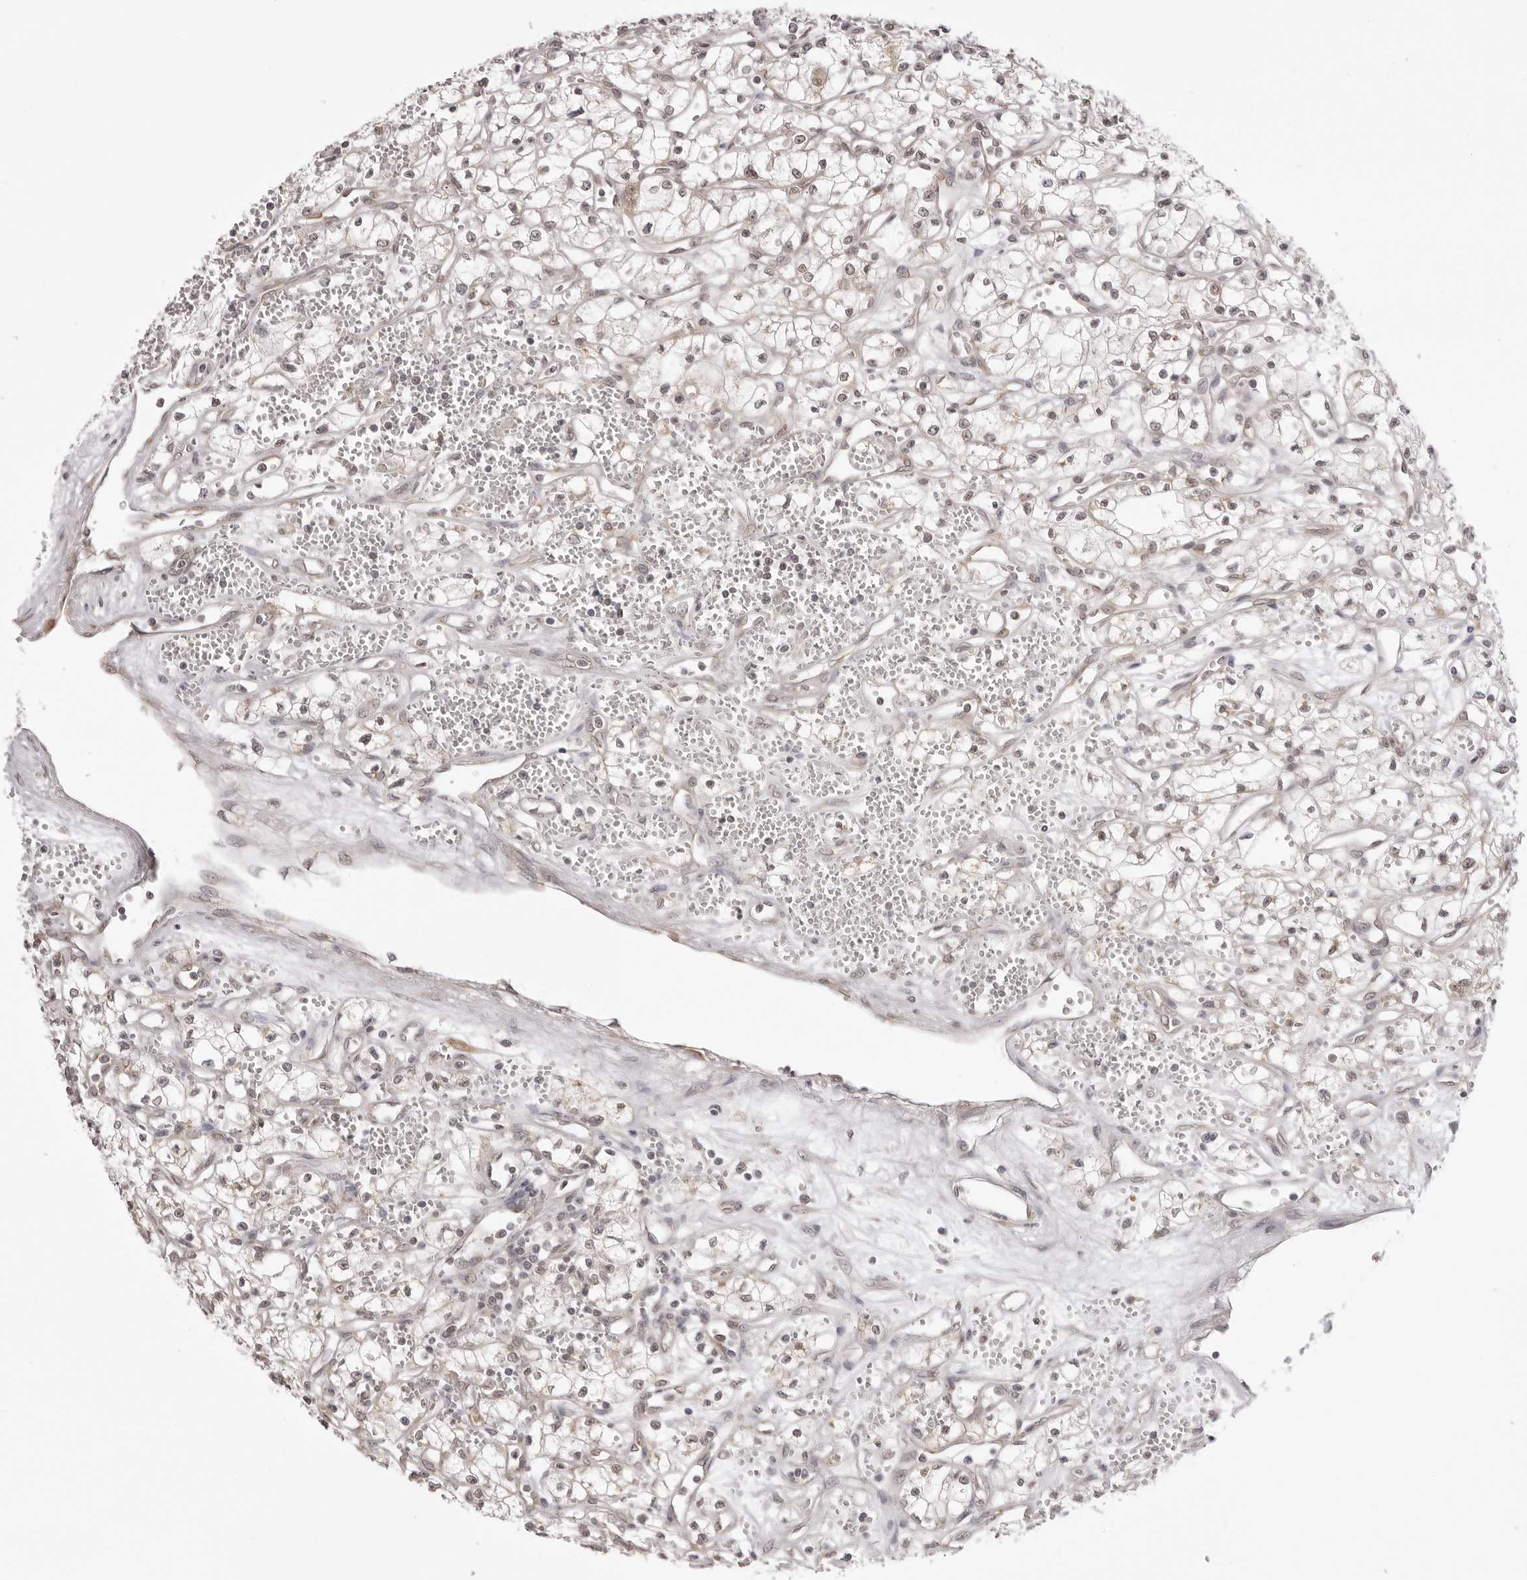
{"staining": {"intensity": "weak", "quantity": "<25%", "location": "nuclear"}, "tissue": "renal cancer", "cell_type": "Tumor cells", "image_type": "cancer", "snomed": [{"axis": "morphology", "description": "Adenocarcinoma, NOS"}, {"axis": "topography", "description": "Kidney"}], "caption": "Immunohistochemical staining of renal cancer (adenocarcinoma) shows no significant staining in tumor cells.", "gene": "ZC3H11A", "patient": {"sex": "male", "age": 59}}